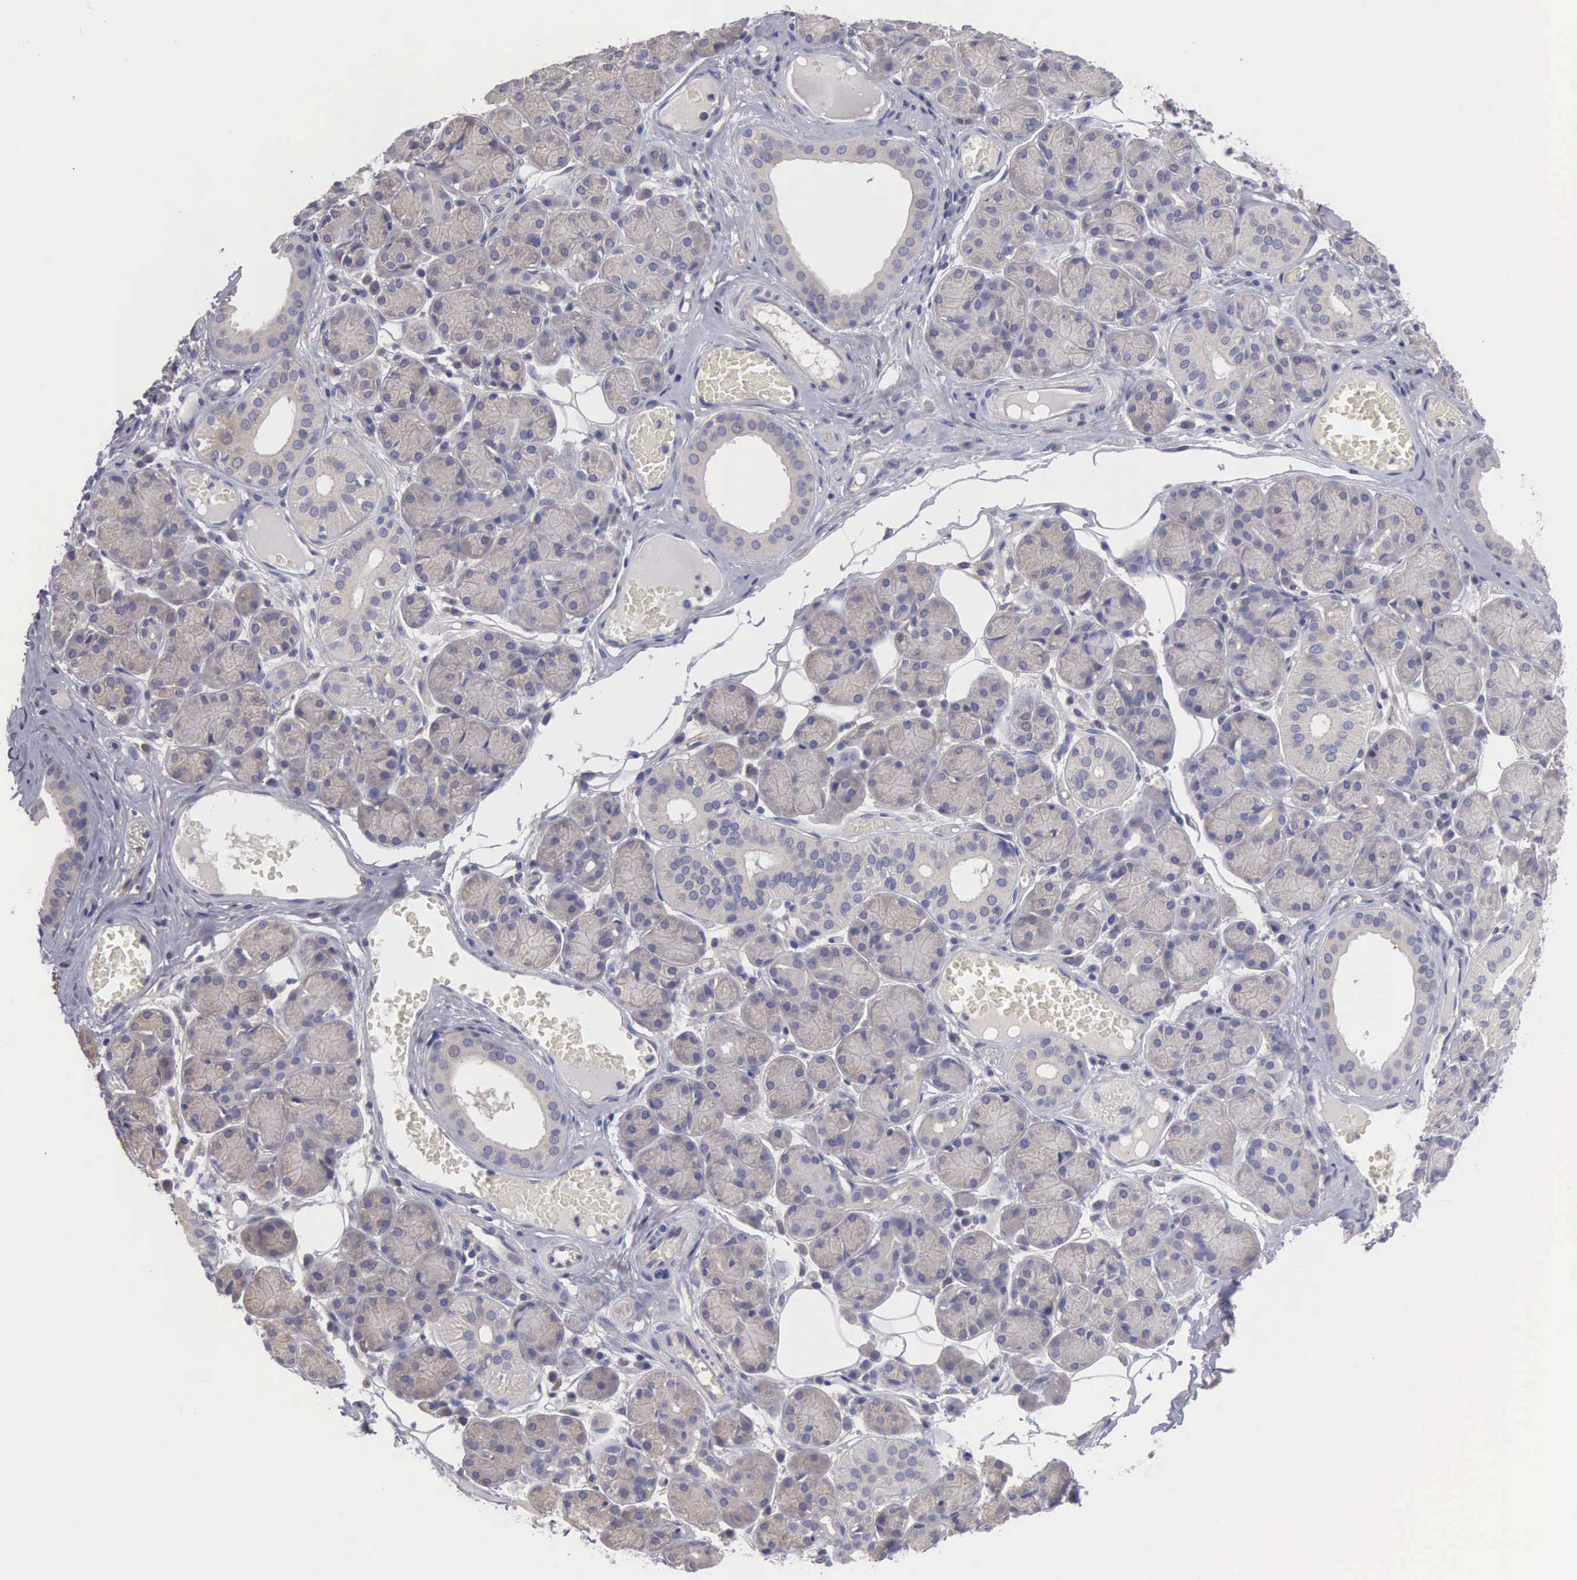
{"staining": {"intensity": "weak", "quantity": "<25%", "location": "cytoplasmic/membranous"}, "tissue": "salivary gland", "cell_type": "Glandular cells", "image_type": "normal", "snomed": [{"axis": "morphology", "description": "Normal tissue, NOS"}, {"axis": "topography", "description": "Salivary gland"}], "caption": "A high-resolution histopathology image shows immunohistochemistry (IHC) staining of benign salivary gland, which reveals no significant positivity in glandular cells.", "gene": "SLITRK4", "patient": {"sex": "male", "age": 54}}